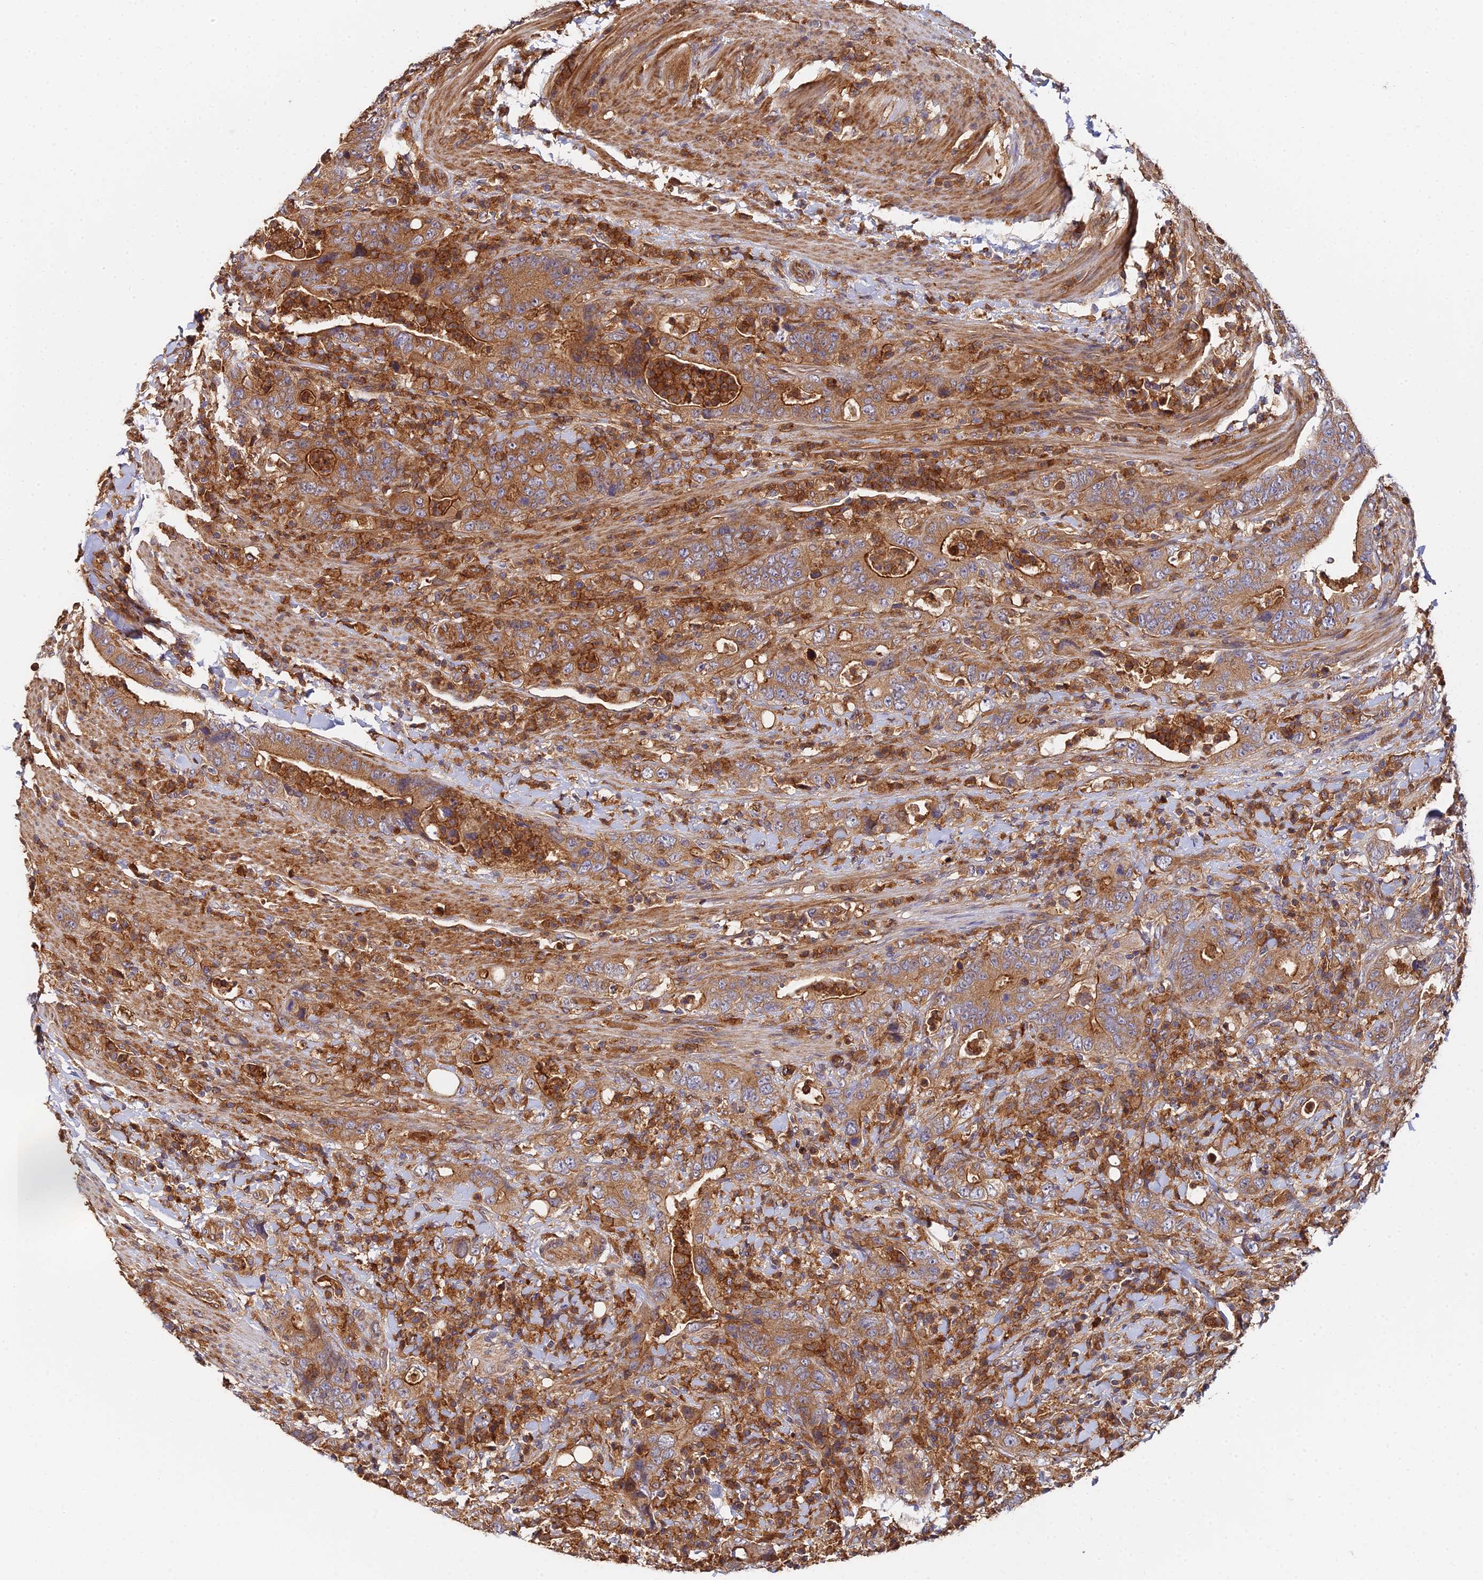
{"staining": {"intensity": "moderate", "quantity": ">75%", "location": "cytoplasmic/membranous"}, "tissue": "colorectal cancer", "cell_type": "Tumor cells", "image_type": "cancer", "snomed": [{"axis": "morphology", "description": "Adenocarcinoma, NOS"}, {"axis": "topography", "description": "Colon"}], "caption": "A photomicrograph of human adenocarcinoma (colorectal) stained for a protein demonstrates moderate cytoplasmic/membranous brown staining in tumor cells. (Brightfield microscopy of DAB IHC at high magnification).", "gene": "GNG5B", "patient": {"sex": "female", "age": 75}}